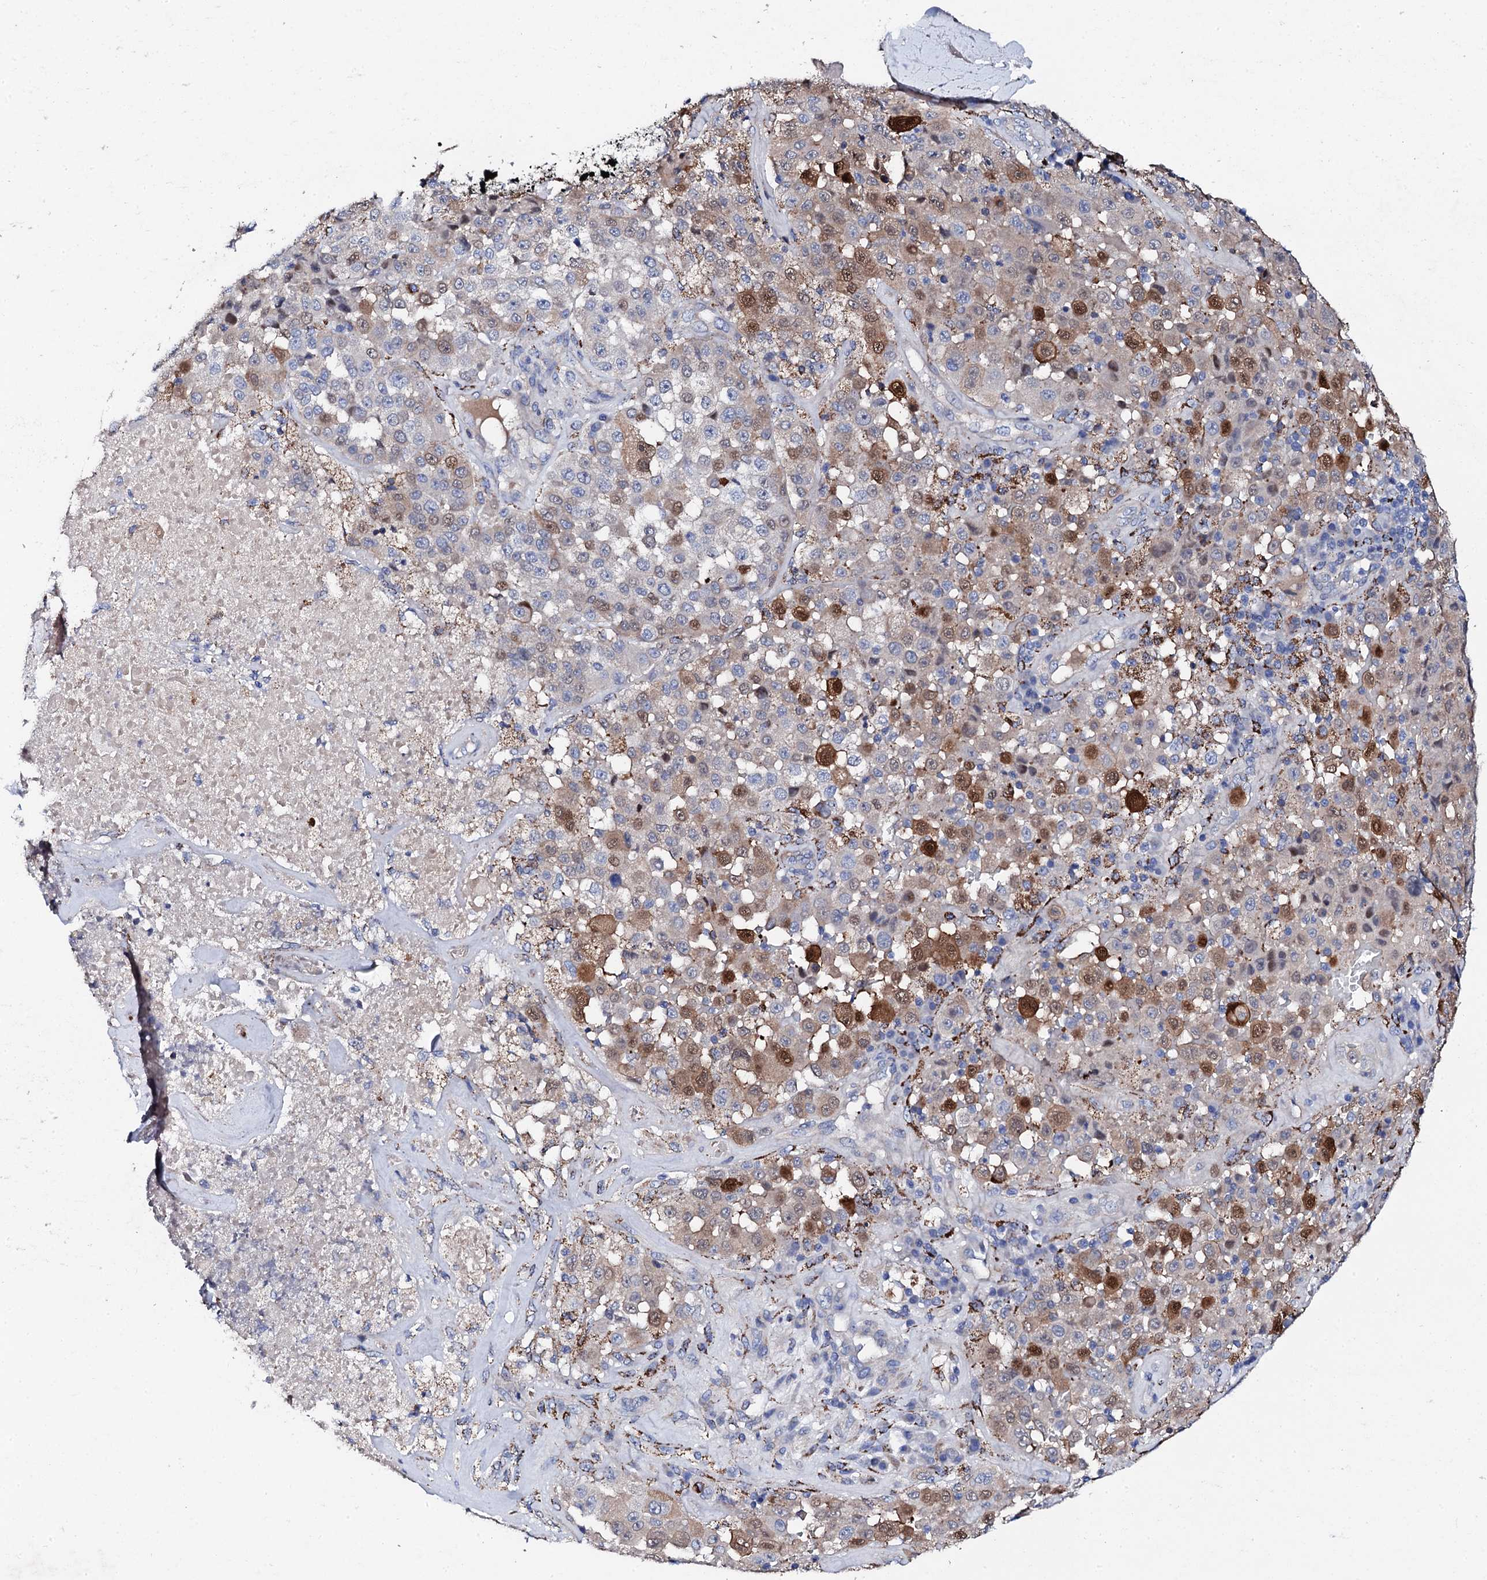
{"staining": {"intensity": "moderate", "quantity": "<25%", "location": "cytoplasmic/membranous,nuclear"}, "tissue": "melanoma", "cell_type": "Tumor cells", "image_type": "cancer", "snomed": [{"axis": "morphology", "description": "Malignant melanoma, Metastatic site"}, {"axis": "topography", "description": "Lymph node"}], "caption": "Melanoma tissue exhibits moderate cytoplasmic/membranous and nuclear positivity in about <25% of tumor cells, visualized by immunohistochemistry.", "gene": "KLHL32", "patient": {"sex": "male", "age": 62}}